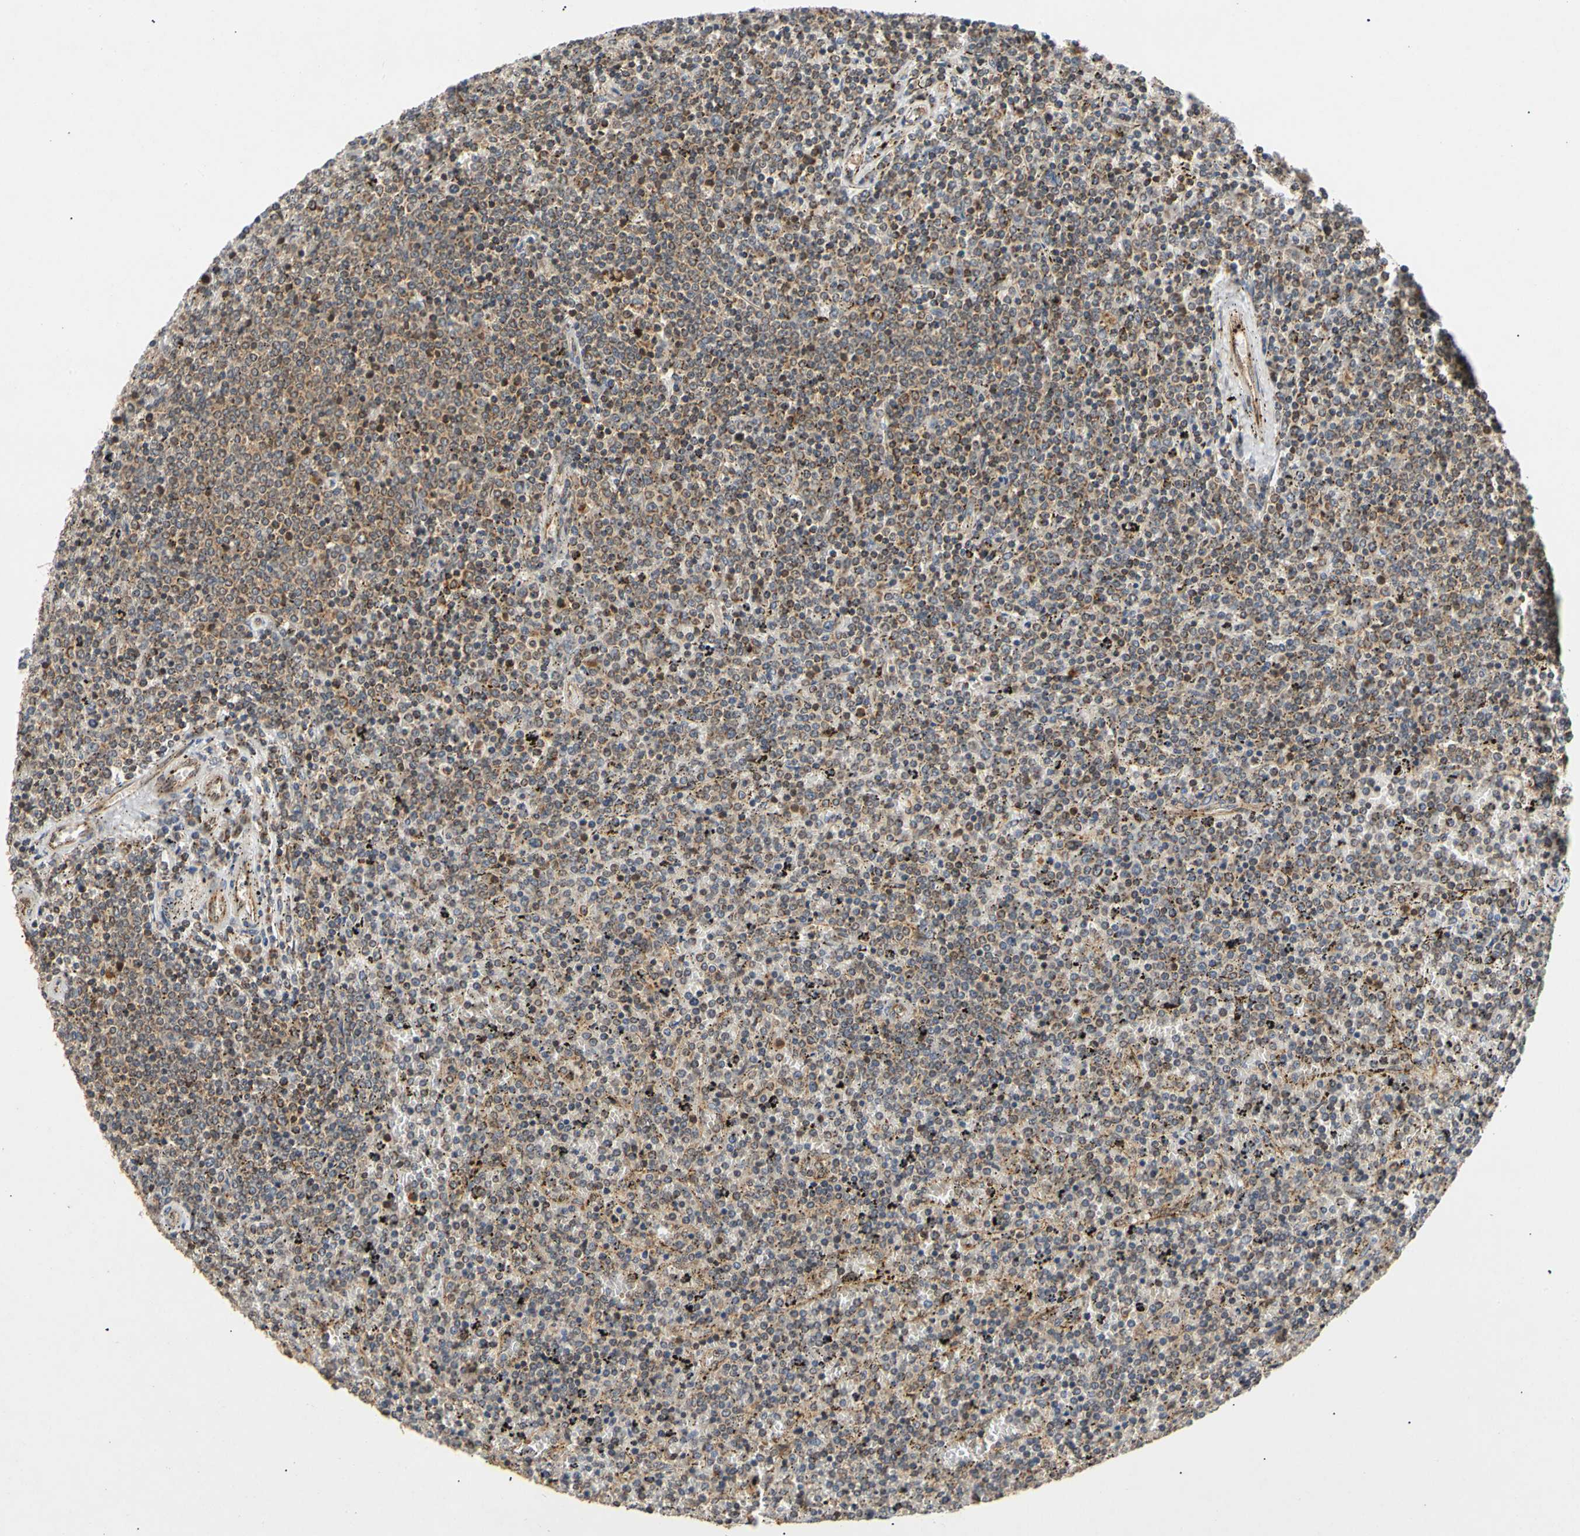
{"staining": {"intensity": "weak", "quantity": ">75%", "location": "cytoplasmic/membranous"}, "tissue": "lymphoma", "cell_type": "Tumor cells", "image_type": "cancer", "snomed": [{"axis": "morphology", "description": "Malignant lymphoma, non-Hodgkin's type, Low grade"}, {"axis": "topography", "description": "Spleen"}], "caption": "Immunohistochemistry histopathology image of low-grade malignant lymphoma, non-Hodgkin's type stained for a protein (brown), which demonstrates low levels of weak cytoplasmic/membranous expression in approximately >75% of tumor cells.", "gene": "MRPS22", "patient": {"sex": "female", "age": 77}}